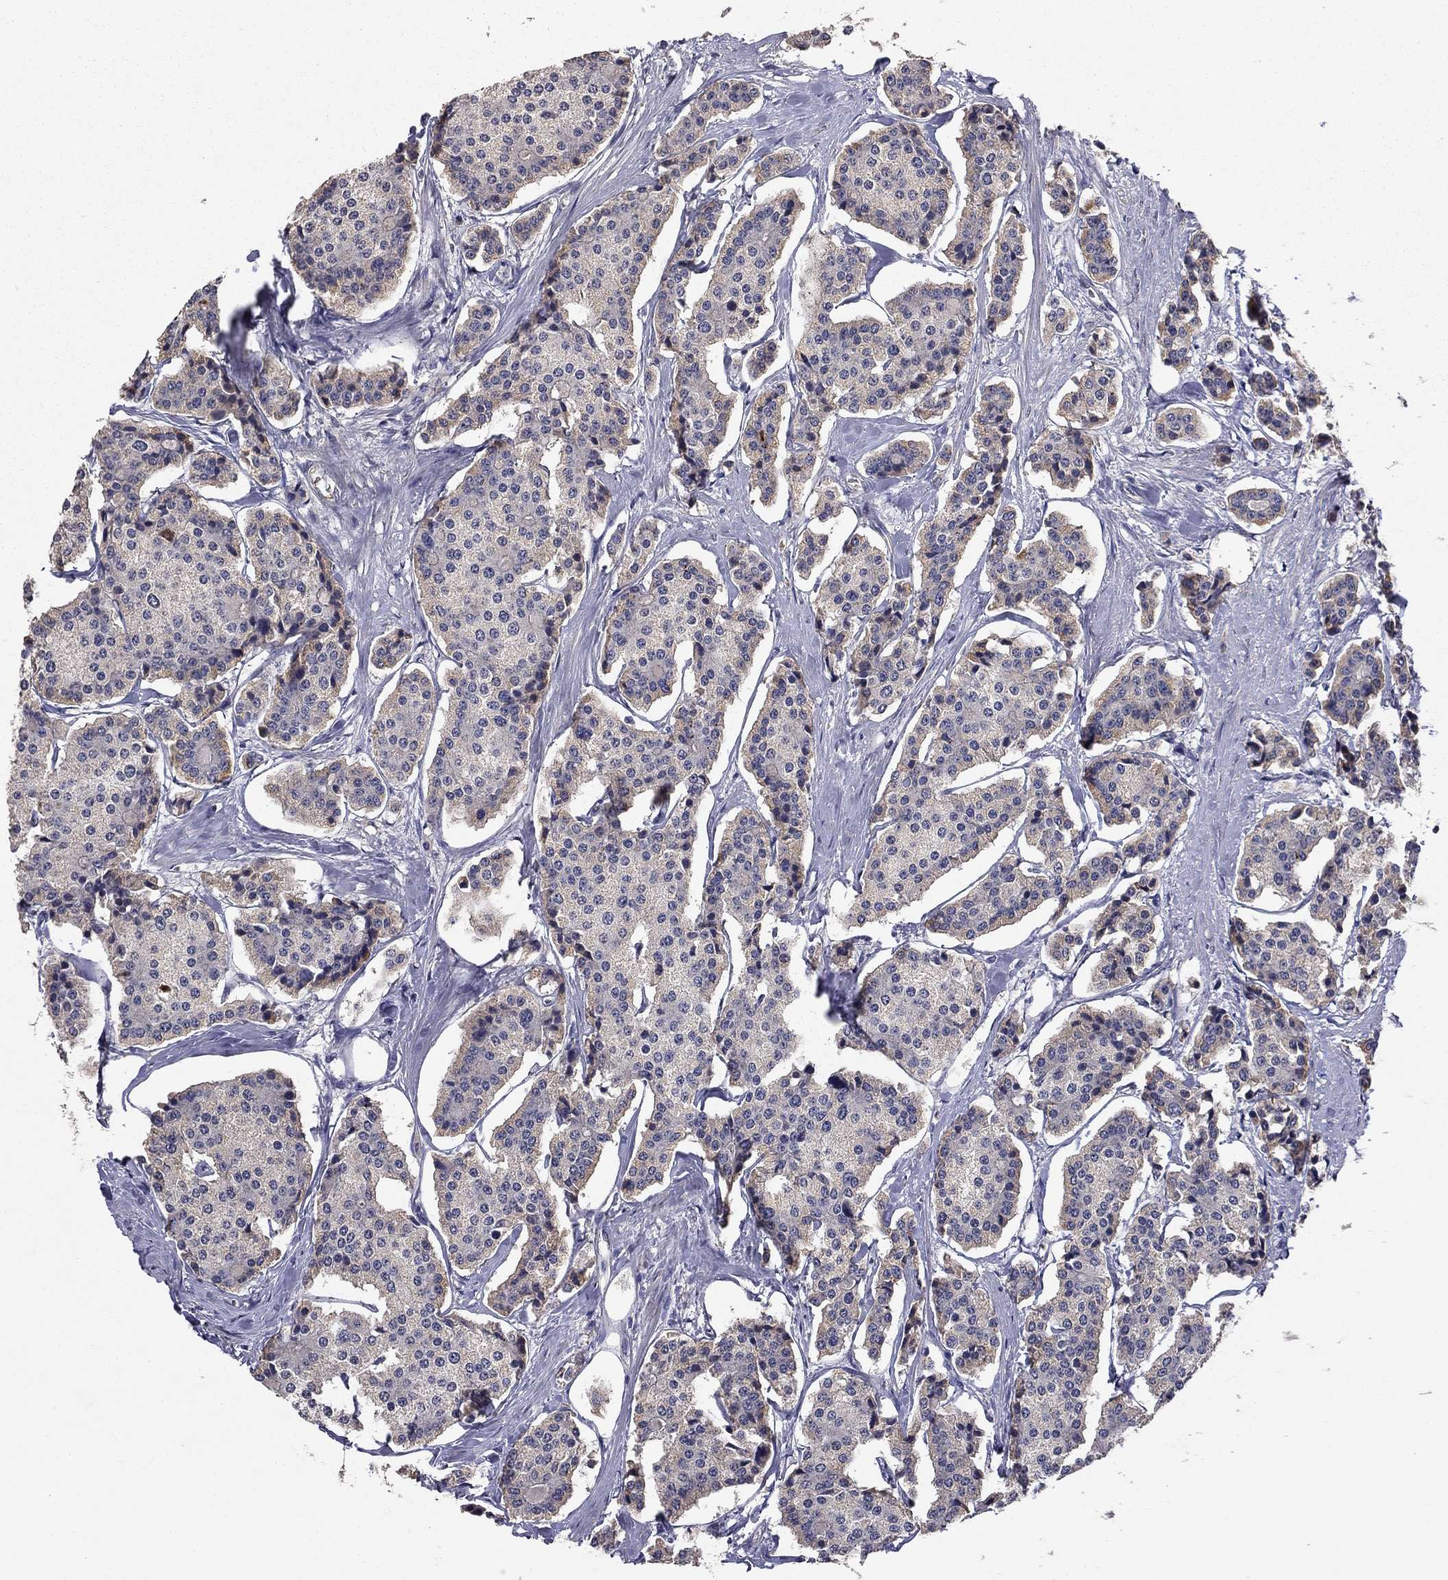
{"staining": {"intensity": "moderate", "quantity": "<25%", "location": "cytoplasmic/membranous"}, "tissue": "carcinoid", "cell_type": "Tumor cells", "image_type": "cancer", "snomed": [{"axis": "morphology", "description": "Carcinoid, malignant, NOS"}, {"axis": "topography", "description": "Small intestine"}], "caption": "Human carcinoid (malignant) stained with a protein marker exhibits moderate staining in tumor cells.", "gene": "PROS1", "patient": {"sex": "female", "age": 65}}